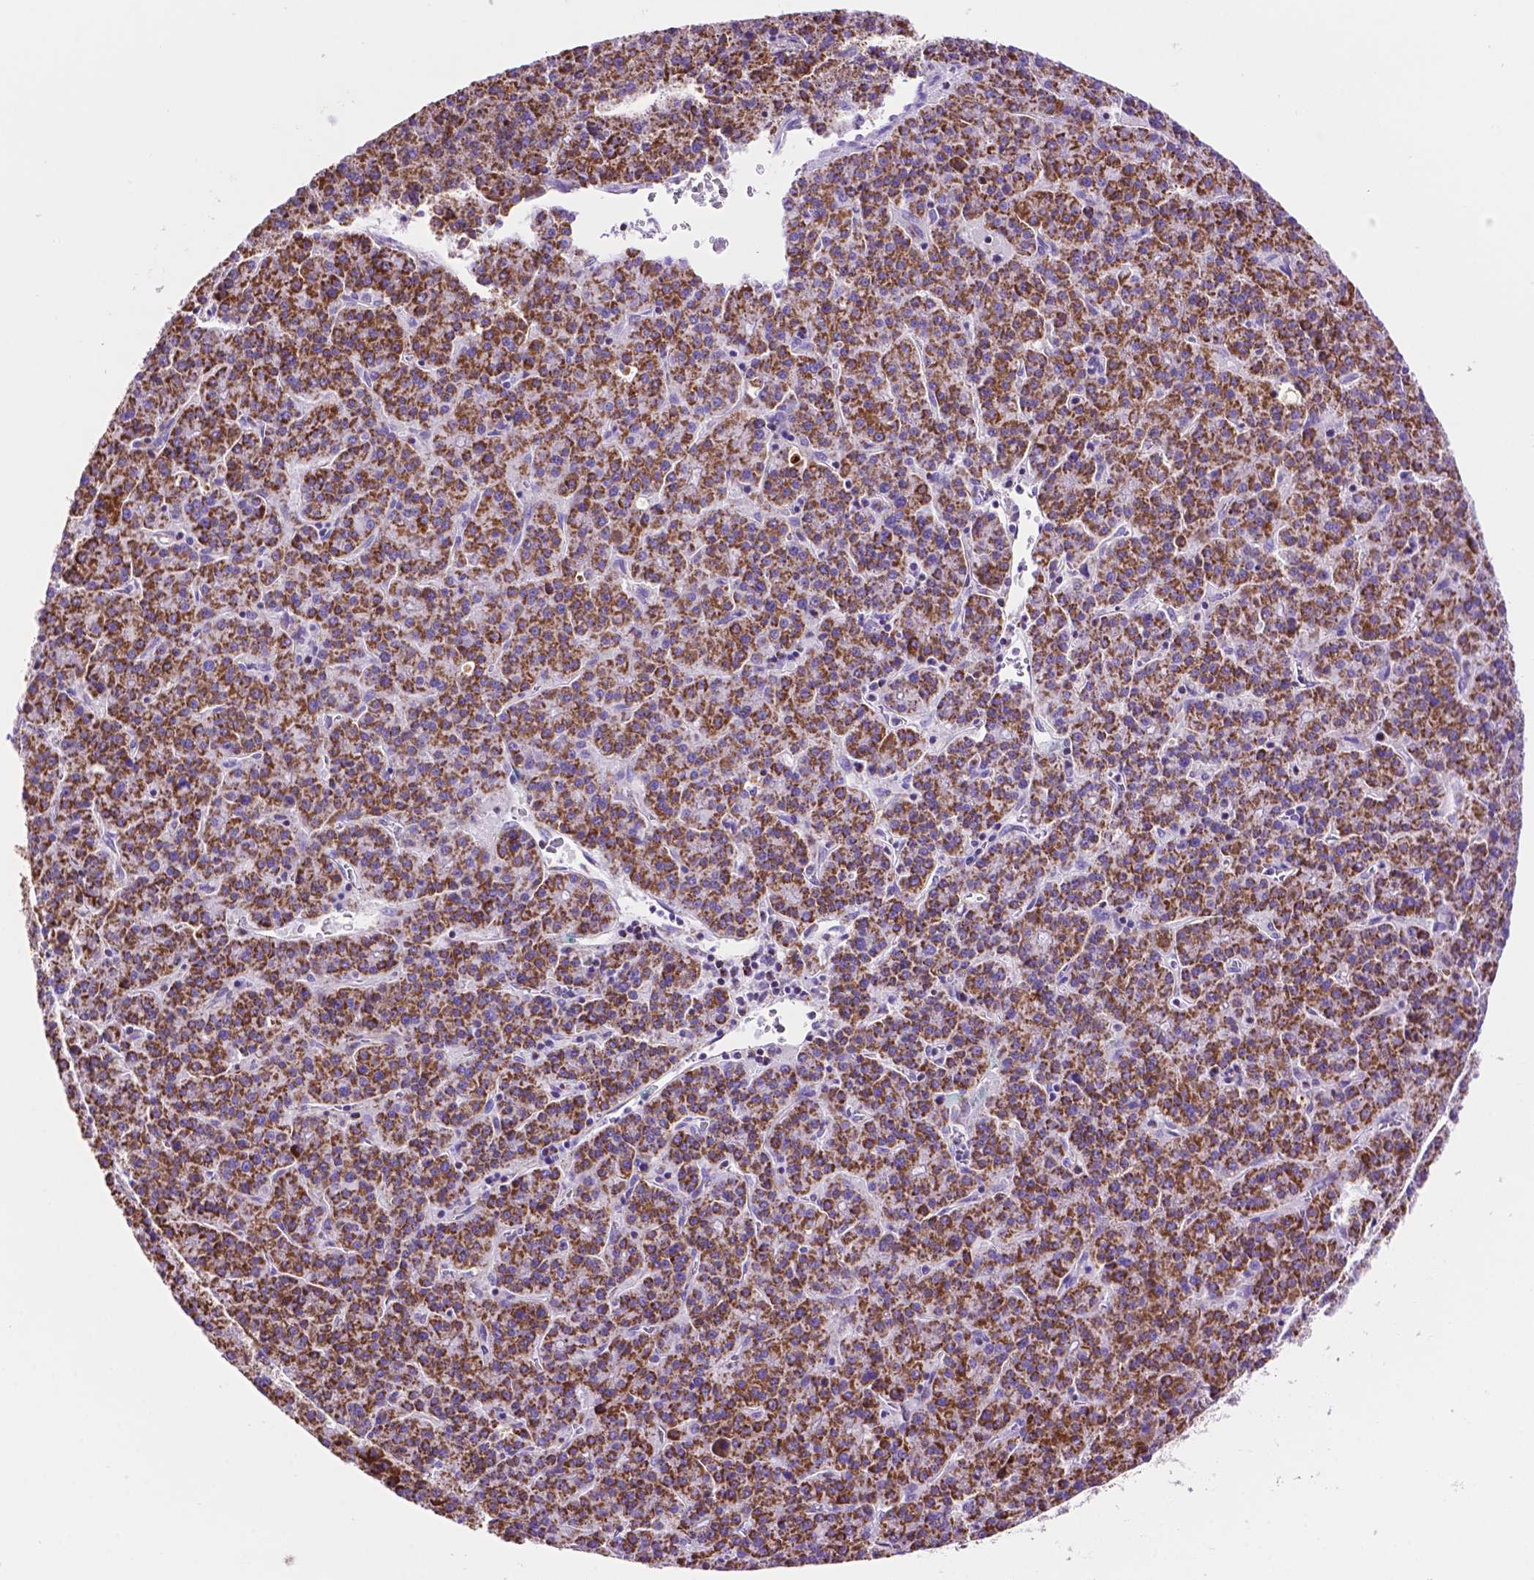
{"staining": {"intensity": "strong", "quantity": ">75%", "location": "cytoplasmic/membranous"}, "tissue": "liver cancer", "cell_type": "Tumor cells", "image_type": "cancer", "snomed": [{"axis": "morphology", "description": "Carcinoma, Hepatocellular, NOS"}, {"axis": "topography", "description": "Liver"}], "caption": "Immunohistochemistry (IHC) staining of hepatocellular carcinoma (liver), which shows high levels of strong cytoplasmic/membranous staining in approximately >75% of tumor cells indicating strong cytoplasmic/membranous protein expression. The staining was performed using DAB (brown) for protein detection and nuclei were counterstained in hematoxylin (blue).", "gene": "GDPD5", "patient": {"sex": "female", "age": 58}}